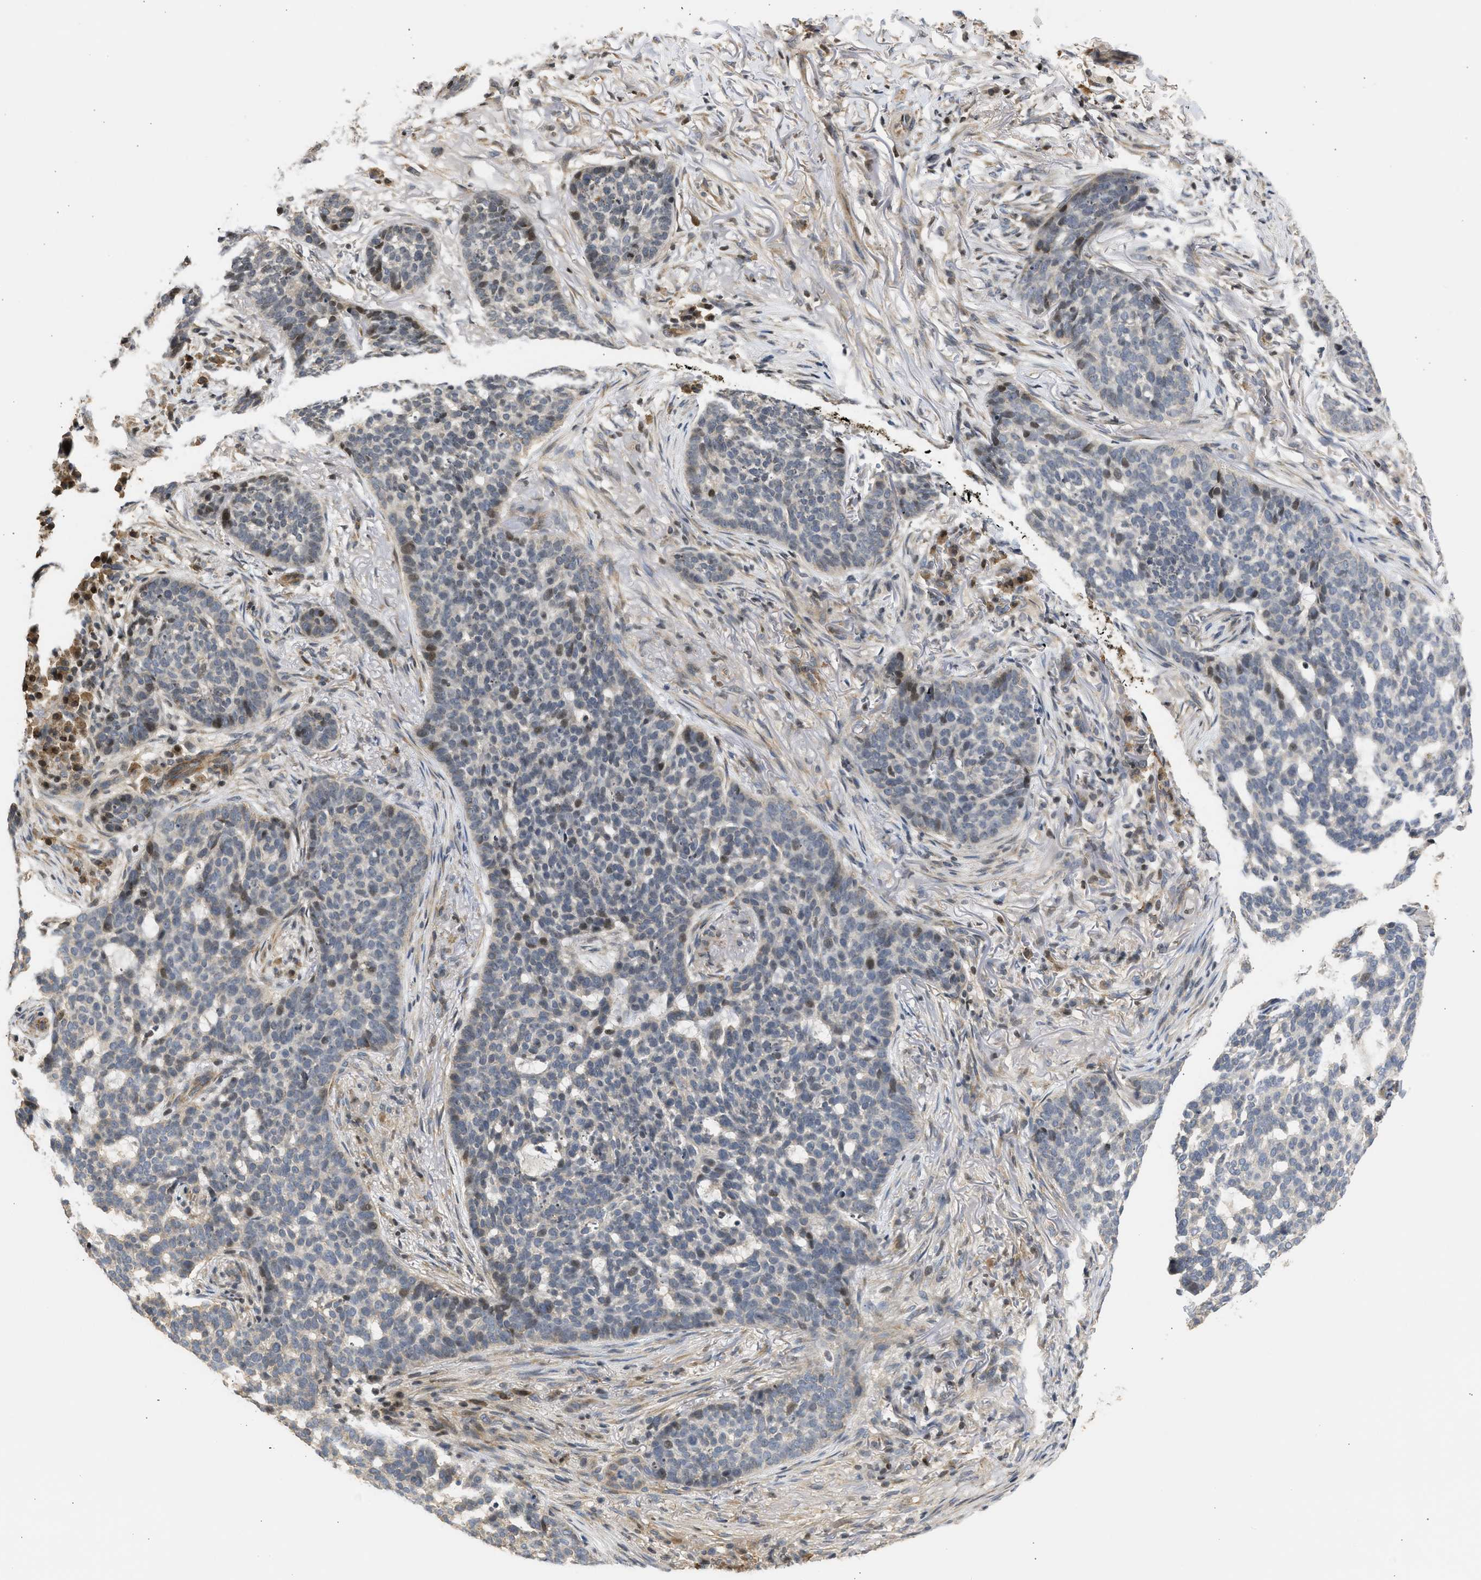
{"staining": {"intensity": "weak", "quantity": "25%-75%", "location": "nuclear"}, "tissue": "skin cancer", "cell_type": "Tumor cells", "image_type": "cancer", "snomed": [{"axis": "morphology", "description": "Basal cell carcinoma"}, {"axis": "topography", "description": "Skin"}], "caption": "There is low levels of weak nuclear staining in tumor cells of basal cell carcinoma (skin), as demonstrated by immunohistochemical staining (brown color).", "gene": "ENSG00000142539", "patient": {"sex": "male", "age": 85}}